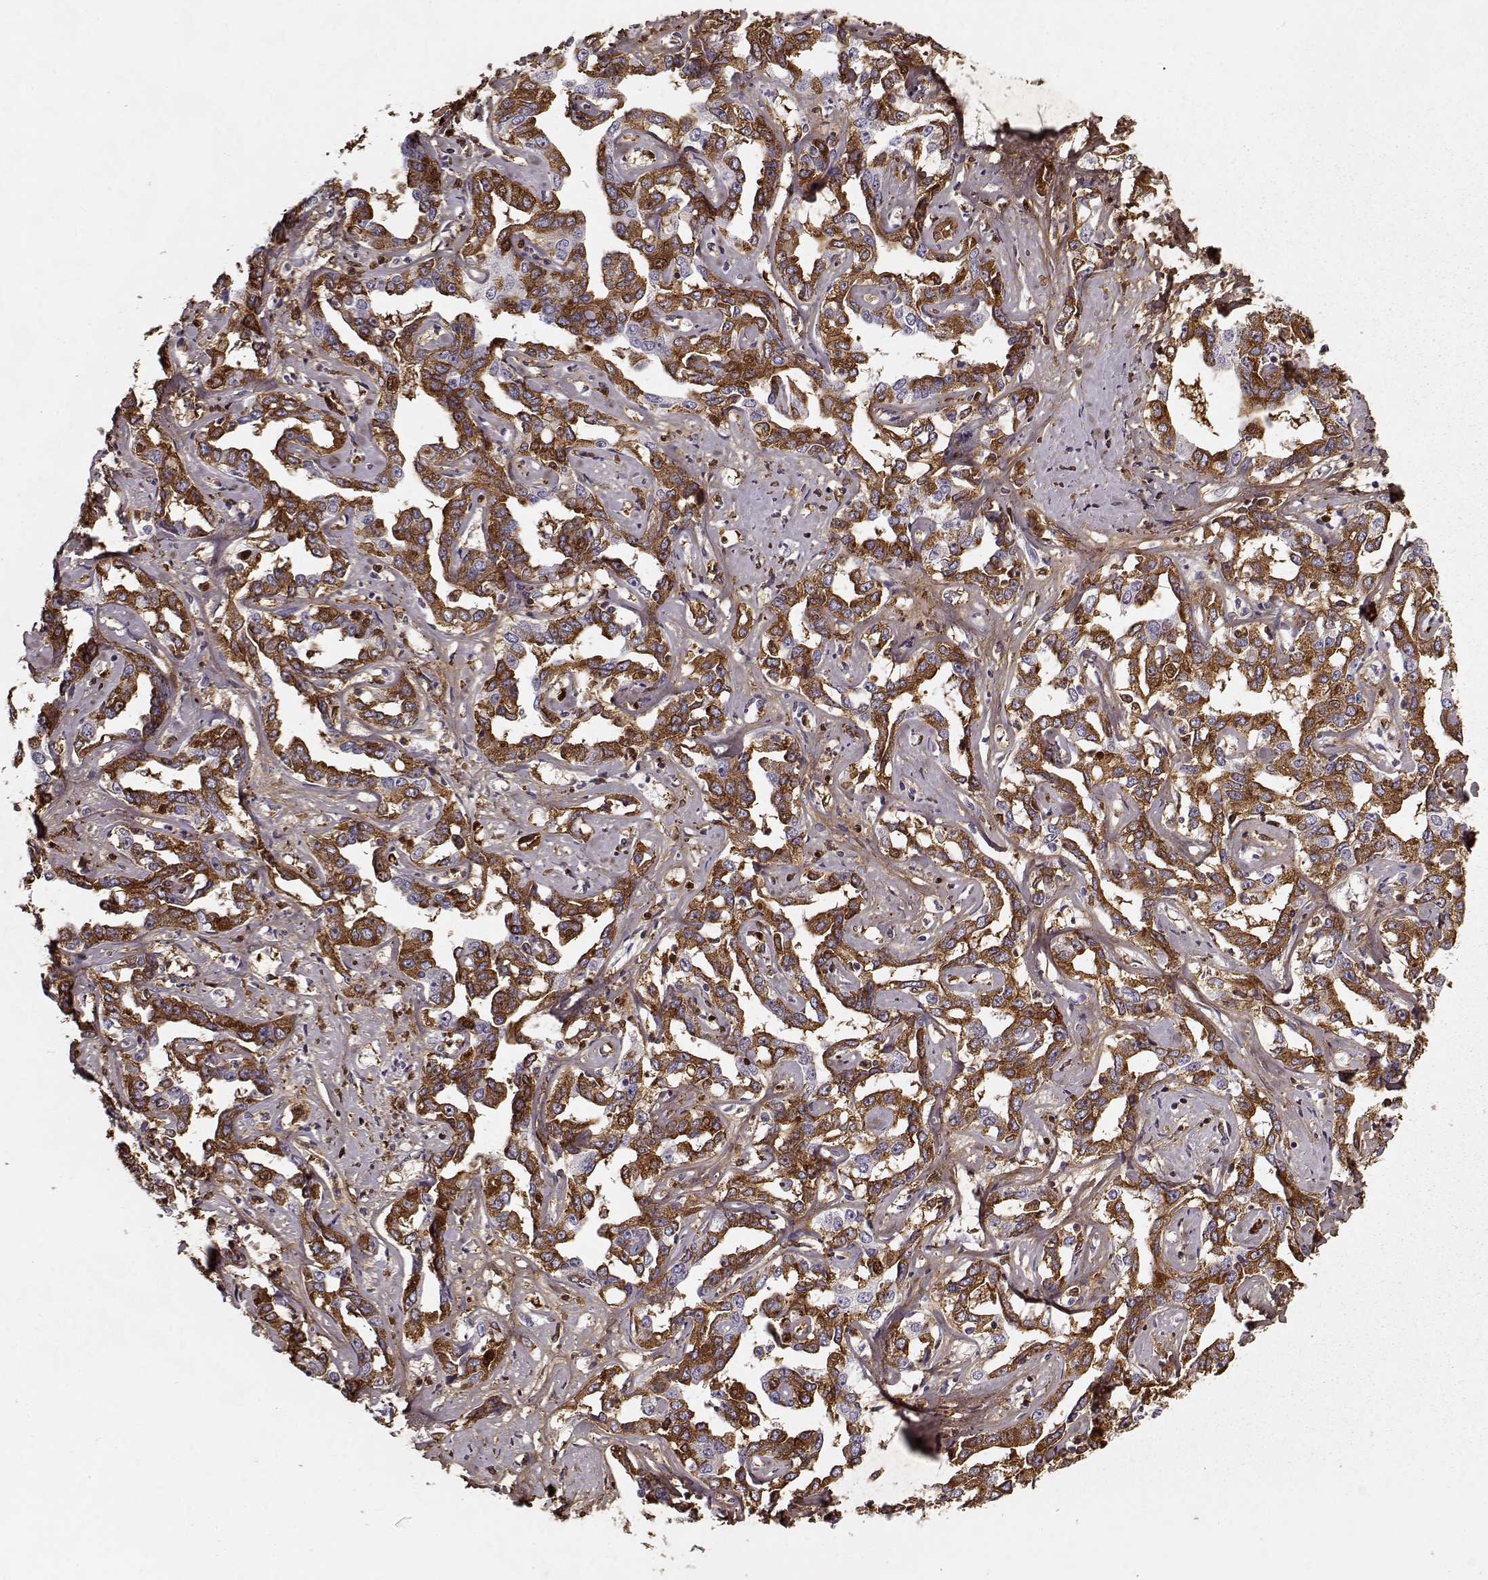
{"staining": {"intensity": "strong", "quantity": ">75%", "location": "cytoplasmic/membranous"}, "tissue": "liver cancer", "cell_type": "Tumor cells", "image_type": "cancer", "snomed": [{"axis": "morphology", "description": "Cholangiocarcinoma"}, {"axis": "topography", "description": "Liver"}], "caption": "The immunohistochemical stain shows strong cytoplasmic/membranous positivity in tumor cells of liver cholangiocarcinoma tissue.", "gene": "LUM", "patient": {"sex": "male", "age": 59}}